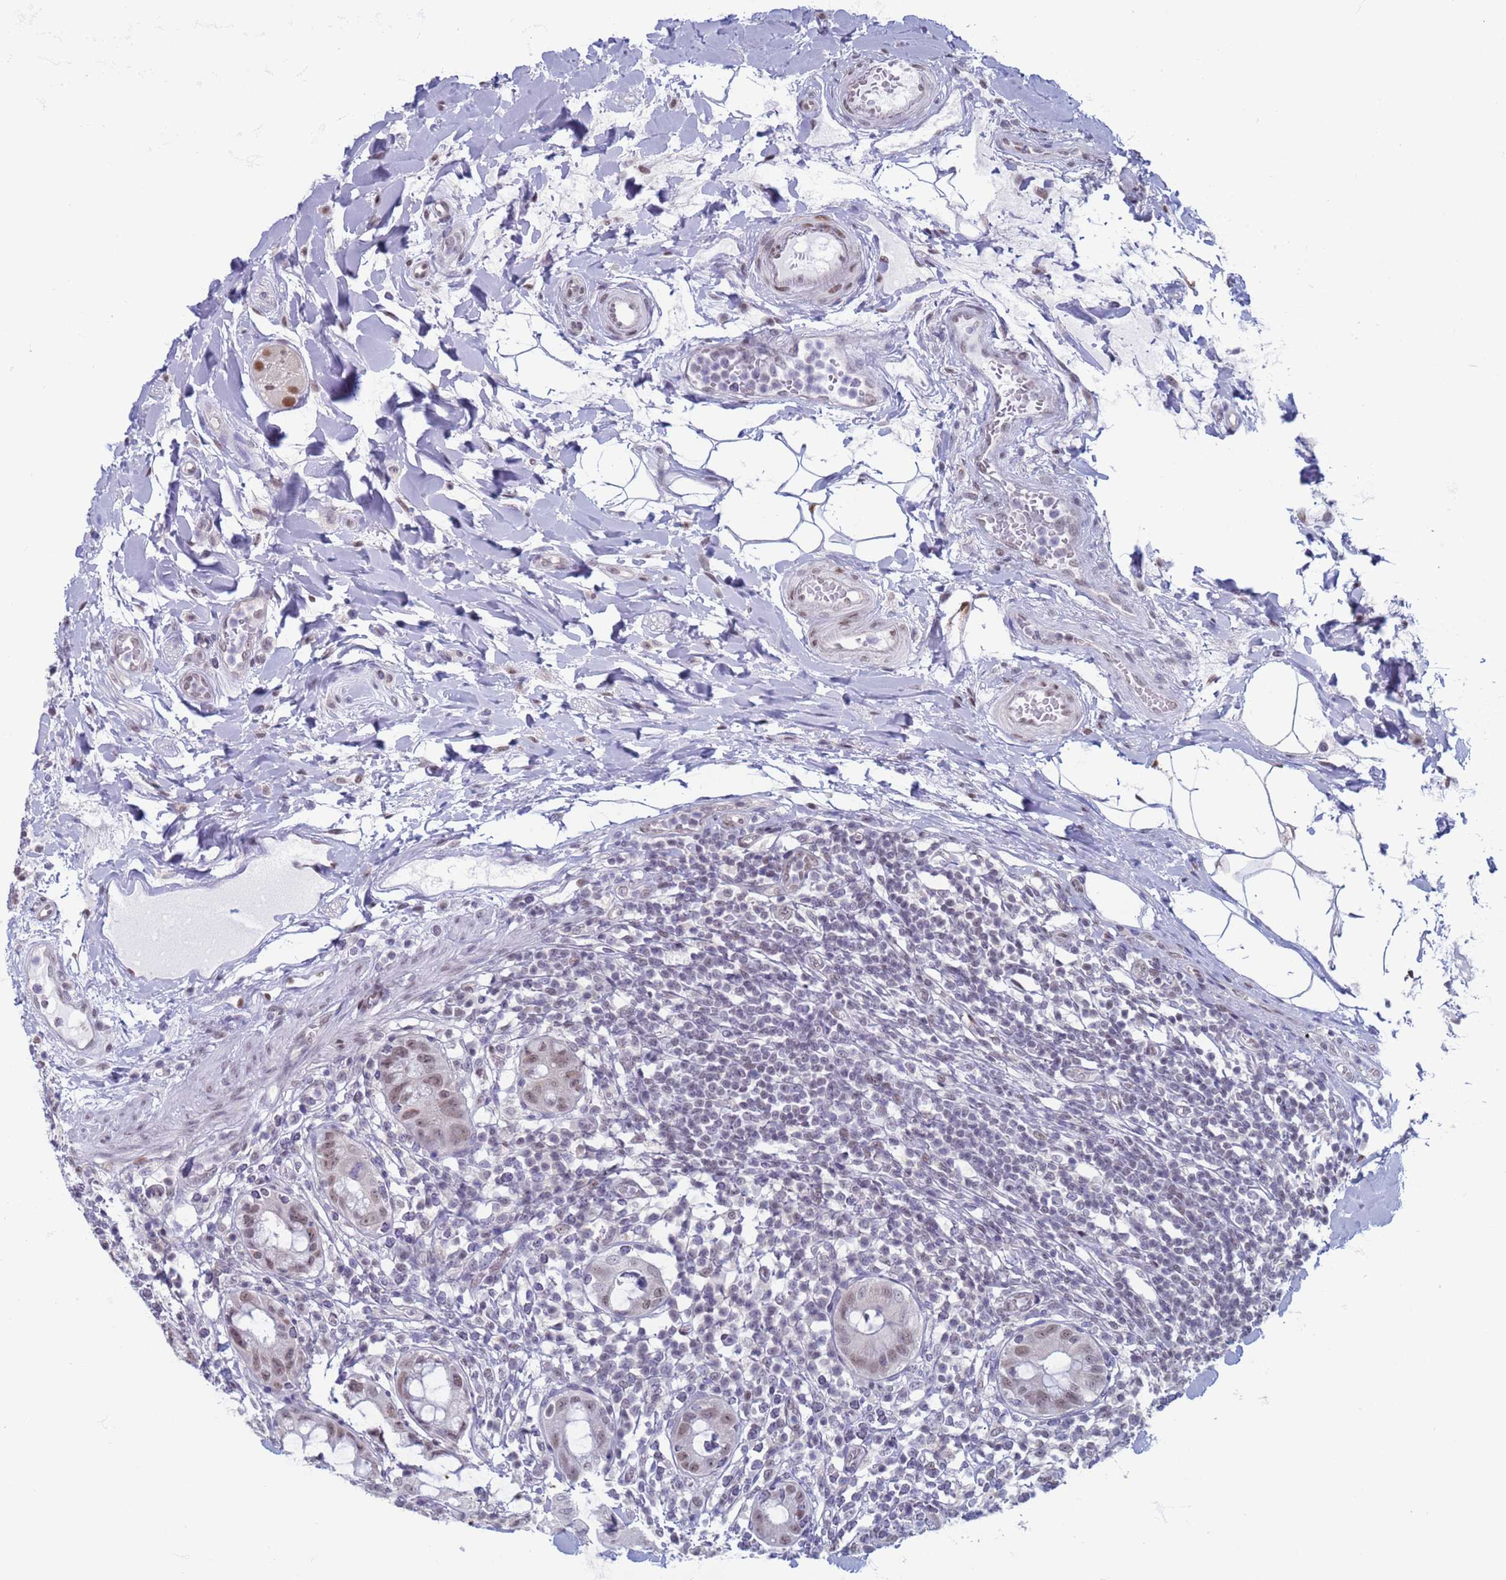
{"staining": {"intensity": "weak", "quantity": "25%-75%", "location": "nuclear"}, "tissue": "rectum", "cell_type": "Glandular cells", "image_type": "normal", "snomed": [{"axis": "morphology", "description": "Normal tissue, NOS"}, {"axis": "topography", "description": "Rectum"}], "caption": "A high-resolution micrograph shows IHC staining of benign rectum, which displays weak nuclear positivity in about 25%-75% of glandular cells. (brown staining indicates protein expression, while blue staining denotes nuclei).", "gene": "SAE1", "patient": {"sex": "female", "age": 57}}